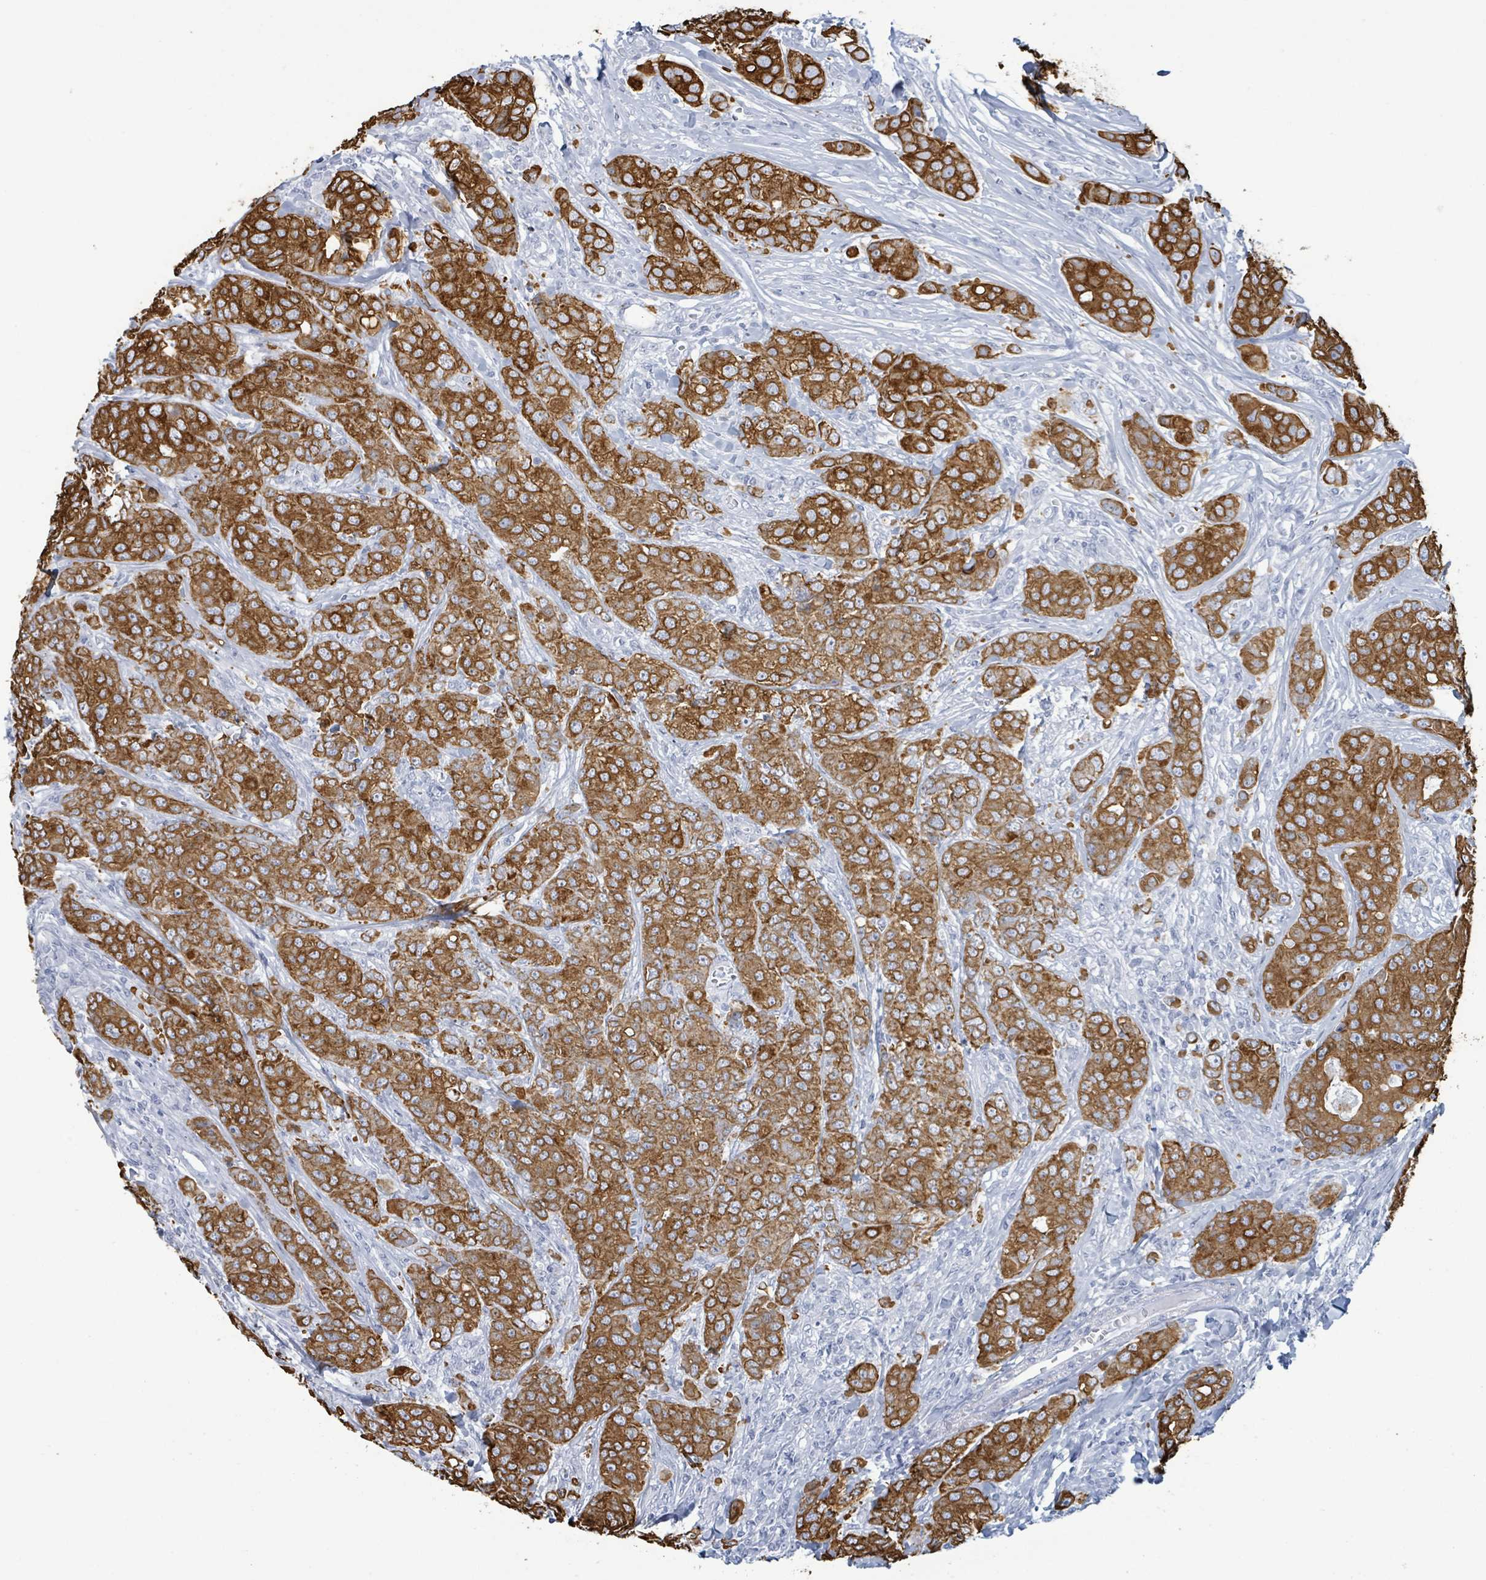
{"staining": {"intensity": "strong", "quantity": ">75%", "location": "cytoplasmic/membranous"}, "tissue": "breast cancer", "cell_type": "Tumor cells", "image_type": "cancer", "snomed": [{"axis": "morphology", "description": "Duct carcinoma"}, {"axis": "topography", "description": "Breast"}], "caption": "A brown stain highlights strong cytoplasmic/membranous positivity of a protein in breast infiltrating ductal carcinoma tumor cells. Immunohistochemistry (ihc) stains the protein of interest in brown and the nuclei are stained blue.", "gene": "KRT8", "patient": {"sex": "female", "age": 43}}